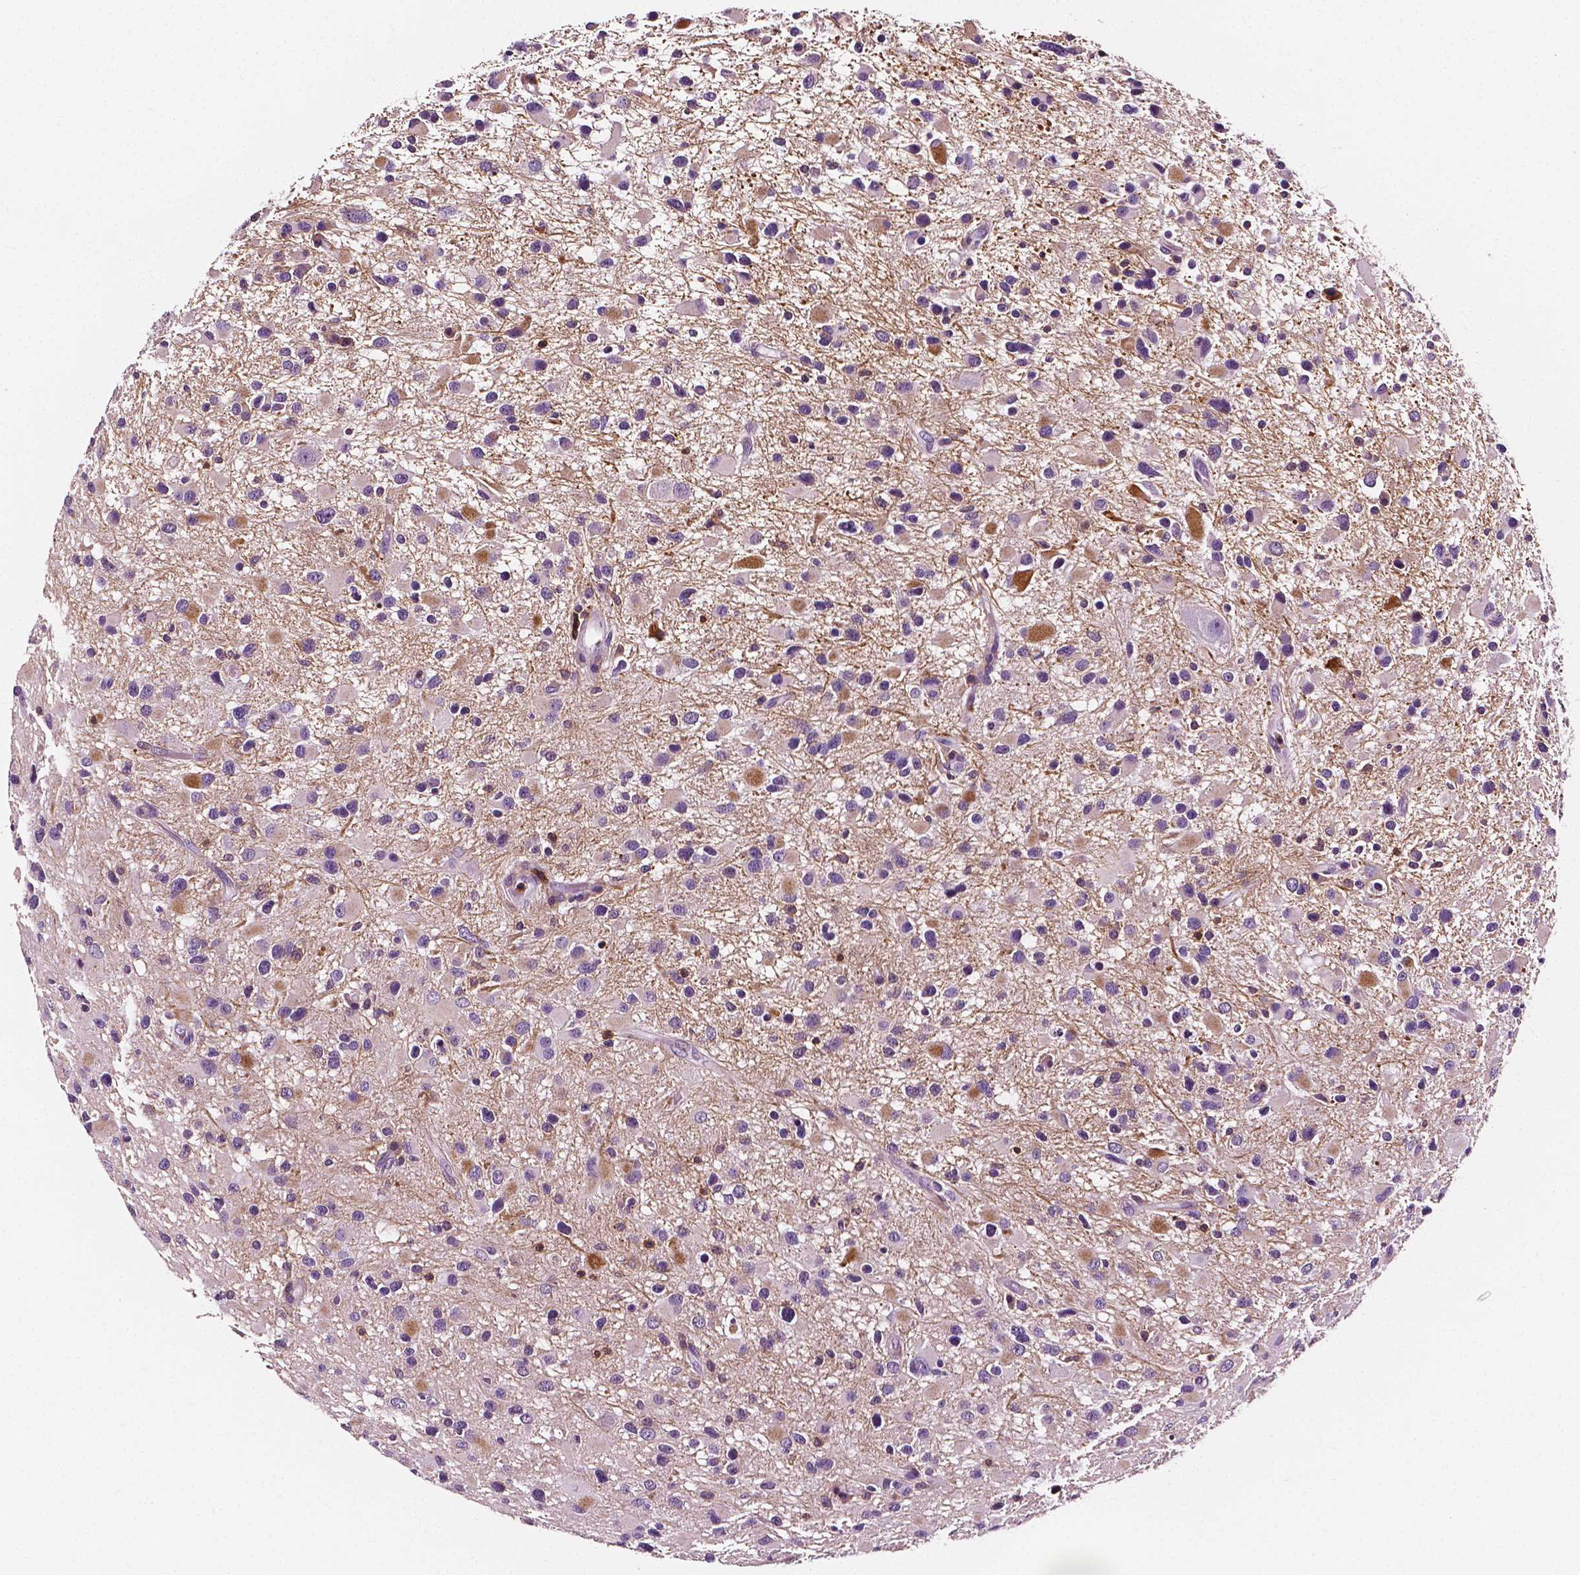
{"staining": {"intensity": "negative", "quantity": "none", "location": "none"}, "tissue": "glioma", "cell_type": "Tumor cells", "image_type": "cancer", "snomed": [{"axis": "morphology", "description": "Glioma, malignant, Low grade"}, {"axis": "topography", "description": "Brain"}], "caption": "High power microscopy histopathology image of an immunohistochemistry micrograph of malignant glioma (low-grade), revealing no significant staining in tumor cells.", "gene": "PTPRC", "patient": {"sex": "female", "age": 32}}